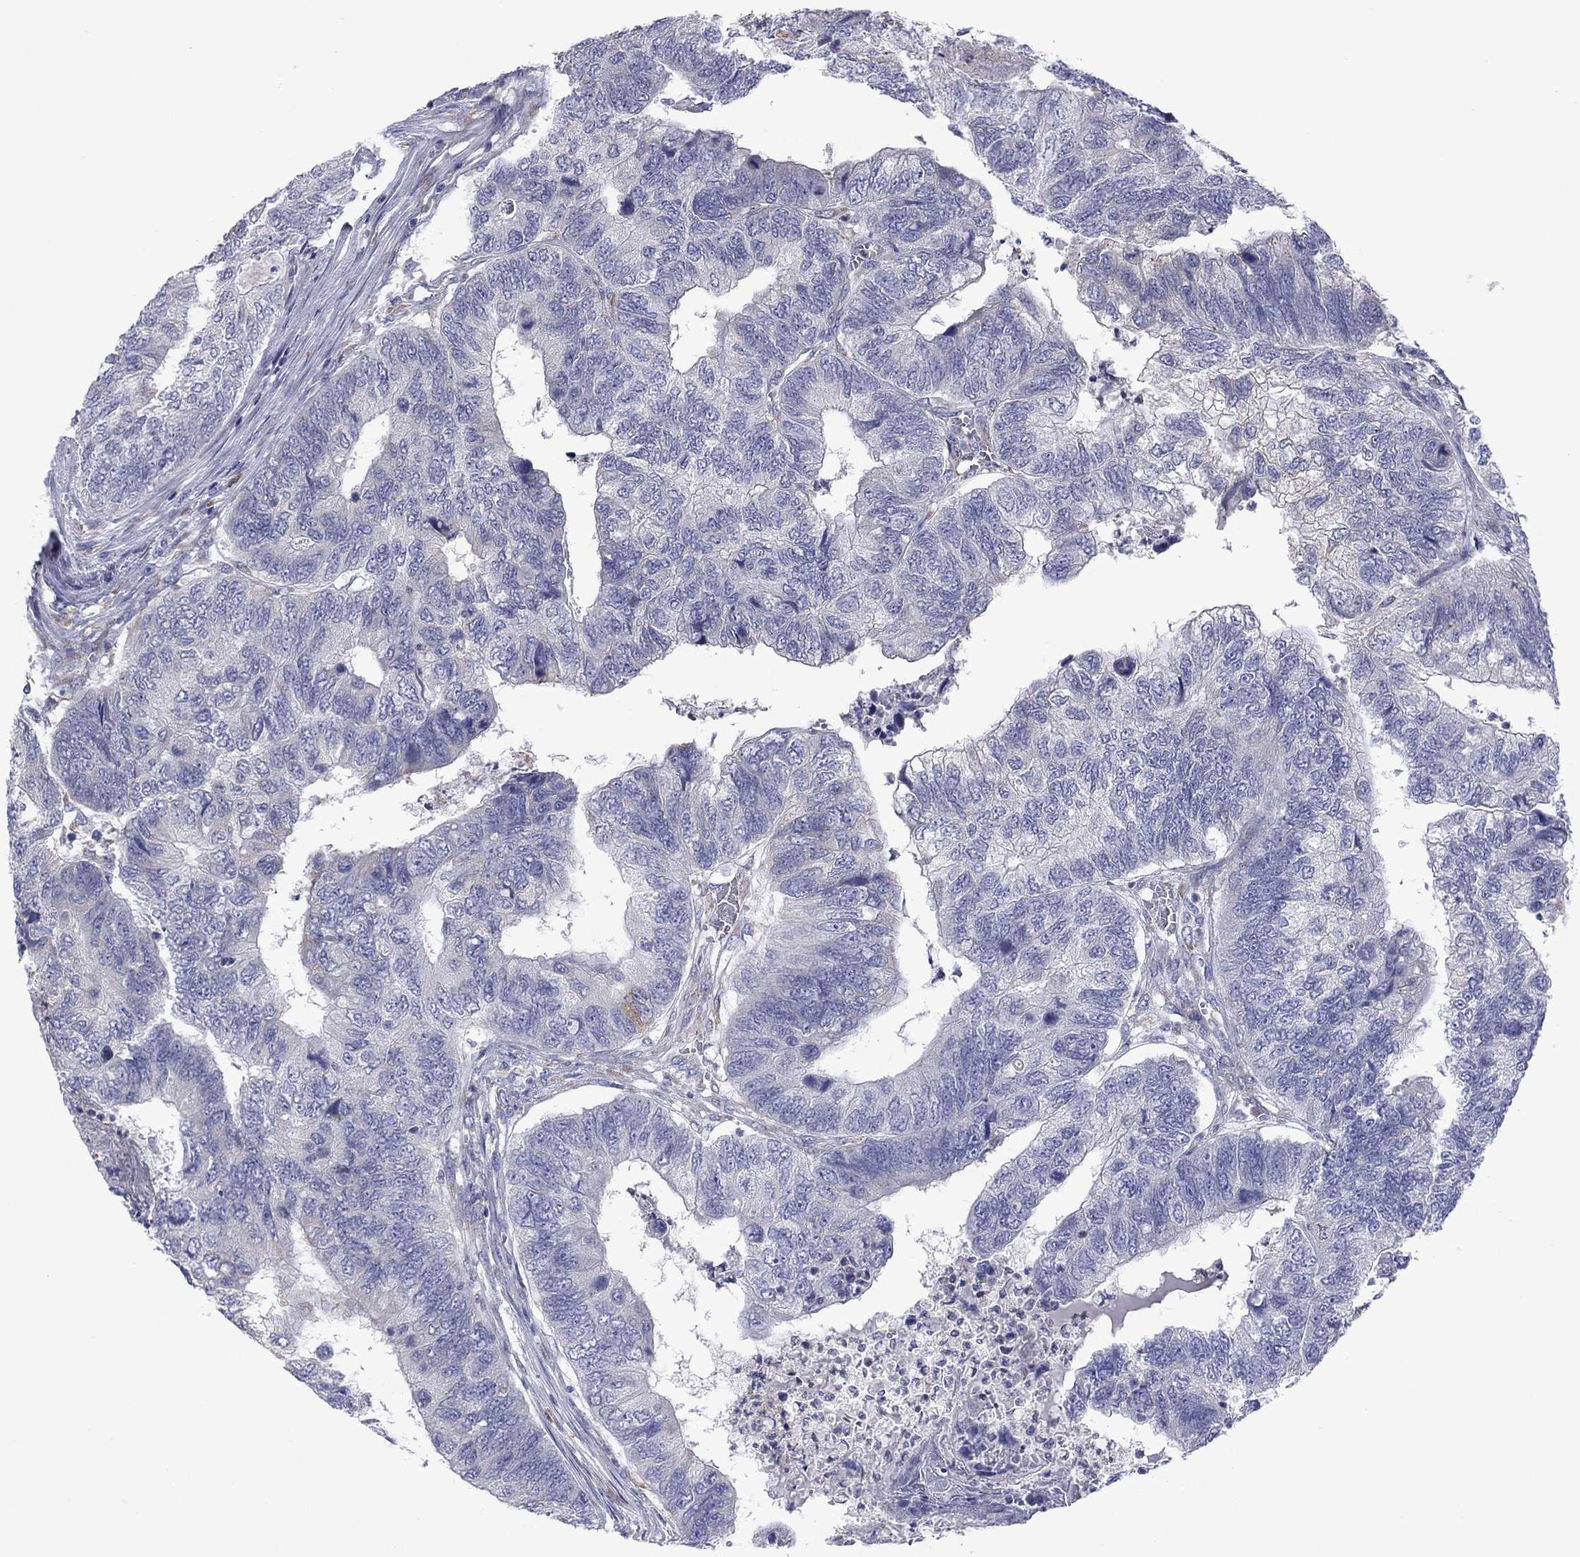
{"staining": {"intensity": "weak", "quantity": "<25%", "location": "cytoplasmic/membranous"}, "tissue": "colorectal cancer", "cell_type": "Tumor cells", "image_type": "cancer", "snomed": [{"axis": "morphology", "description": "Adenocarcinoma, NOS"}, {"axis": "topography", "description": "Colon"}], "caption": "Immunohistochemical staining of colorectal adenocarcinoma shows no significant positivity in tumor cells.", "gene": "TMPRSS11A", "patient": {"sex": "female", "age": 67}}